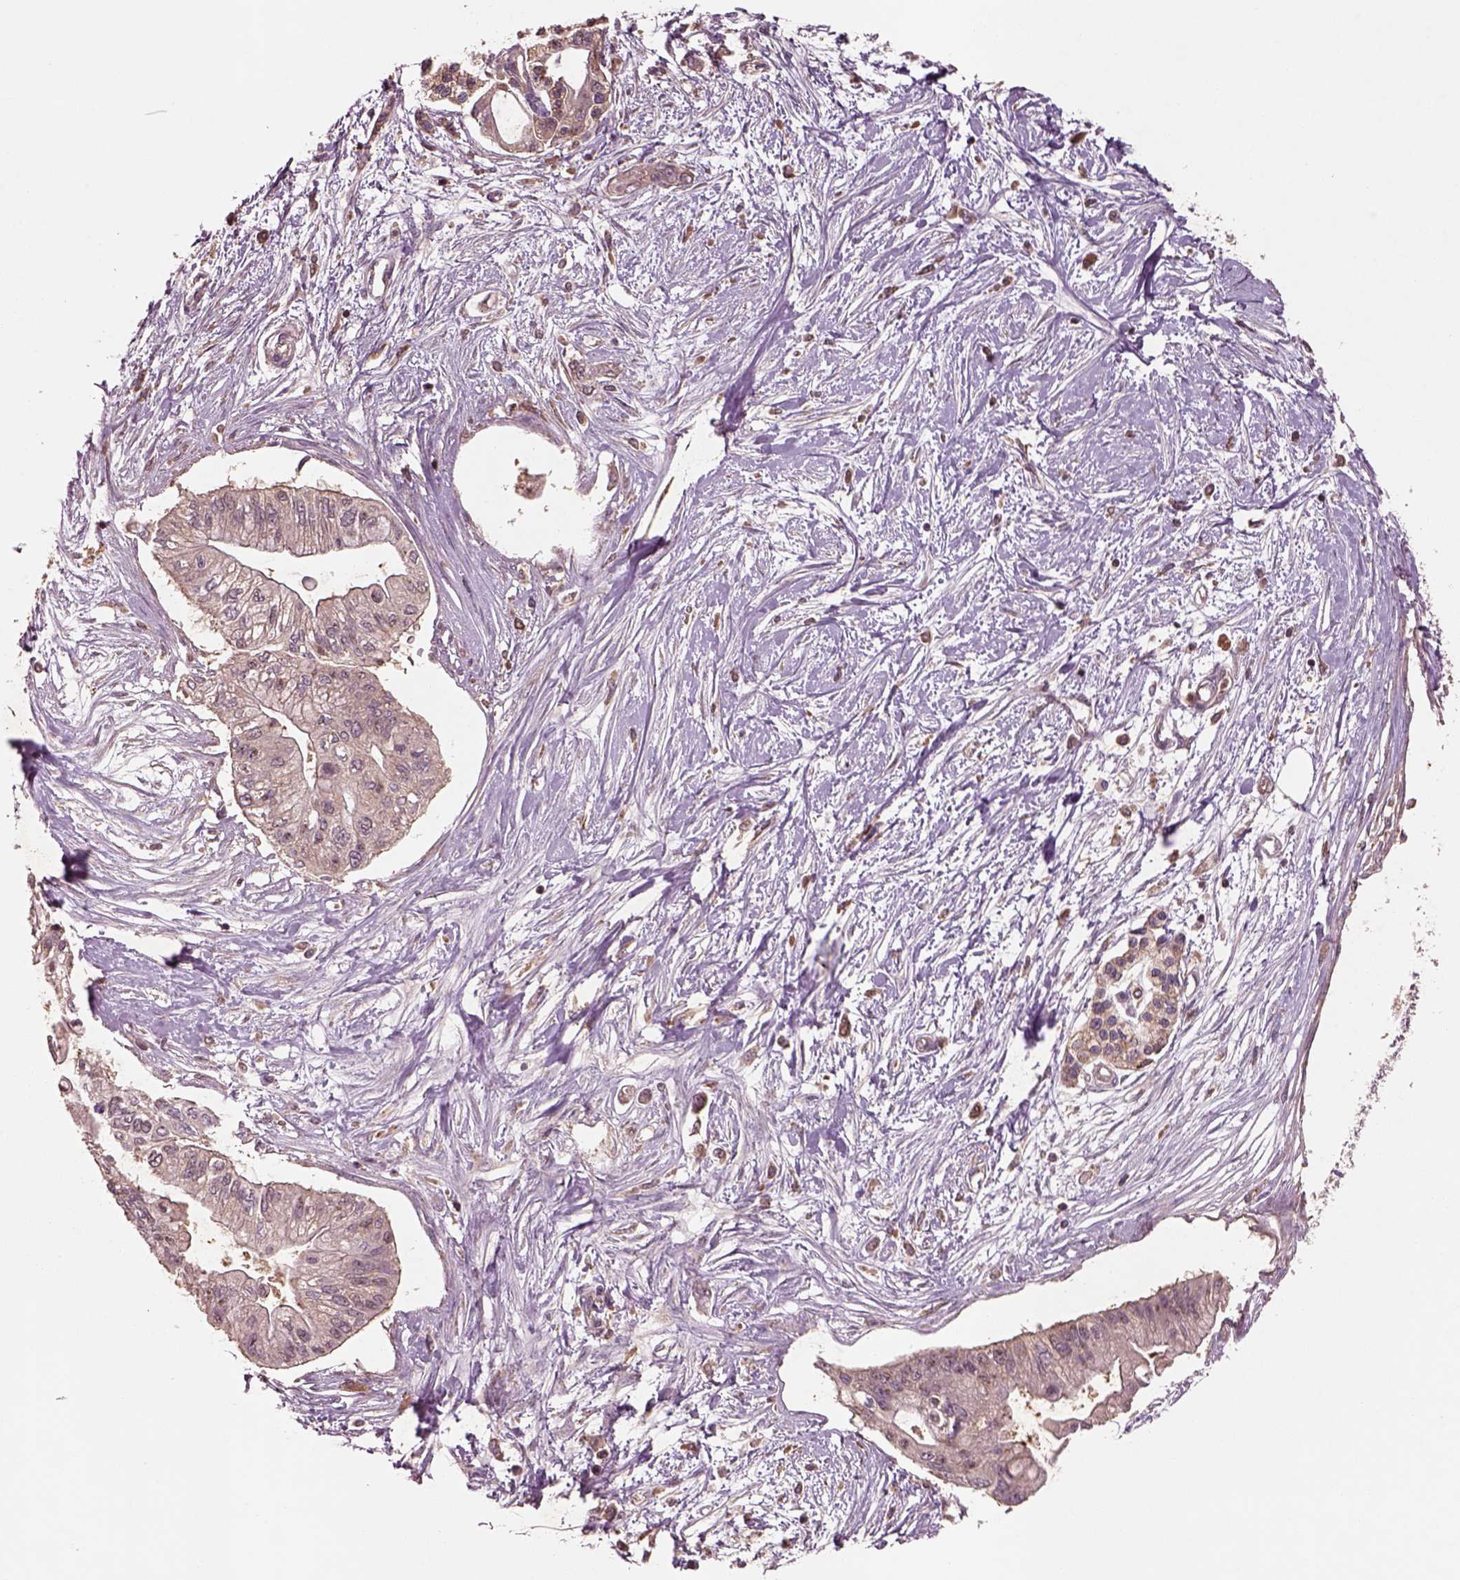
{"staining": {"intensity": "negative", "quantity": "none", "location": "none"}, "tissue": "pancreatic cancer", "cell_type": "Tumor cells", "image_type": "cancer", "snomed": [{"axis": "morphology", "description": "Adenocarcinoma, NOS"}, {"axis": "topography", "description": "Pancreas"}], "caption": "The photomicrograph exhibits no staining of tumor cells in pancreatic adenocarcinoma.", "gene": "TRADD", "patient": {"sex": "female", "age": 77}}